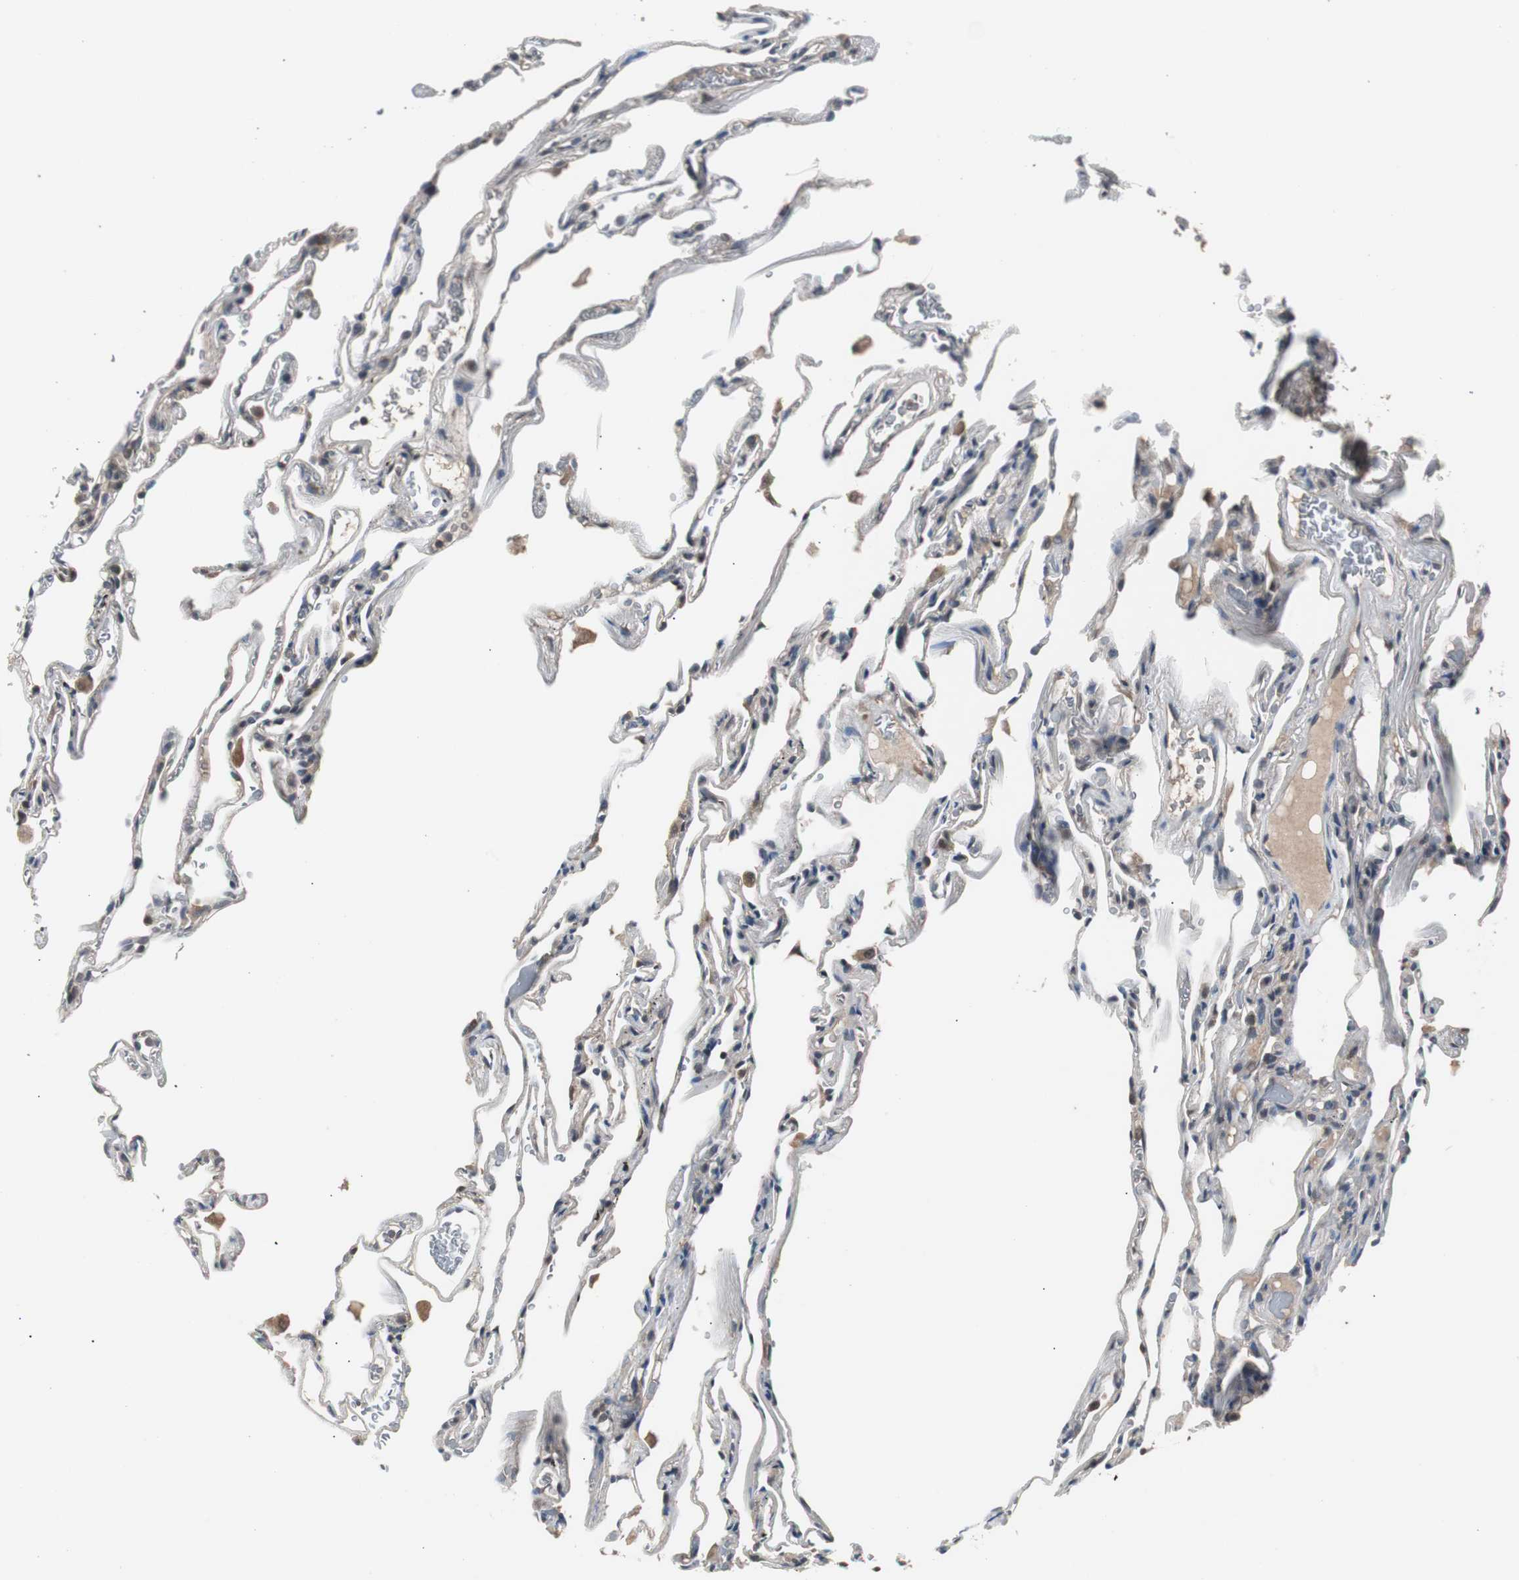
{"staining": {"intensity": "negative", "quantity": "none", "location": "none"}, "tissue": "lung", "cell_type": "Alveolar cells", "image_type": "normal", "snomed": [{"axis": "morphology", "description": "Normal tissue, NOS"}, {"axis": "morphology", "description": "Inflammation, NOS"}, {"axis": "topography", "description": "Lung"}], "caption": "Lung stained for a protein using immunohistochemistry displays no staining alveolar cells.", "gene": "ZMPSTE24", "patient": {"sex": "male", "age": 69}}